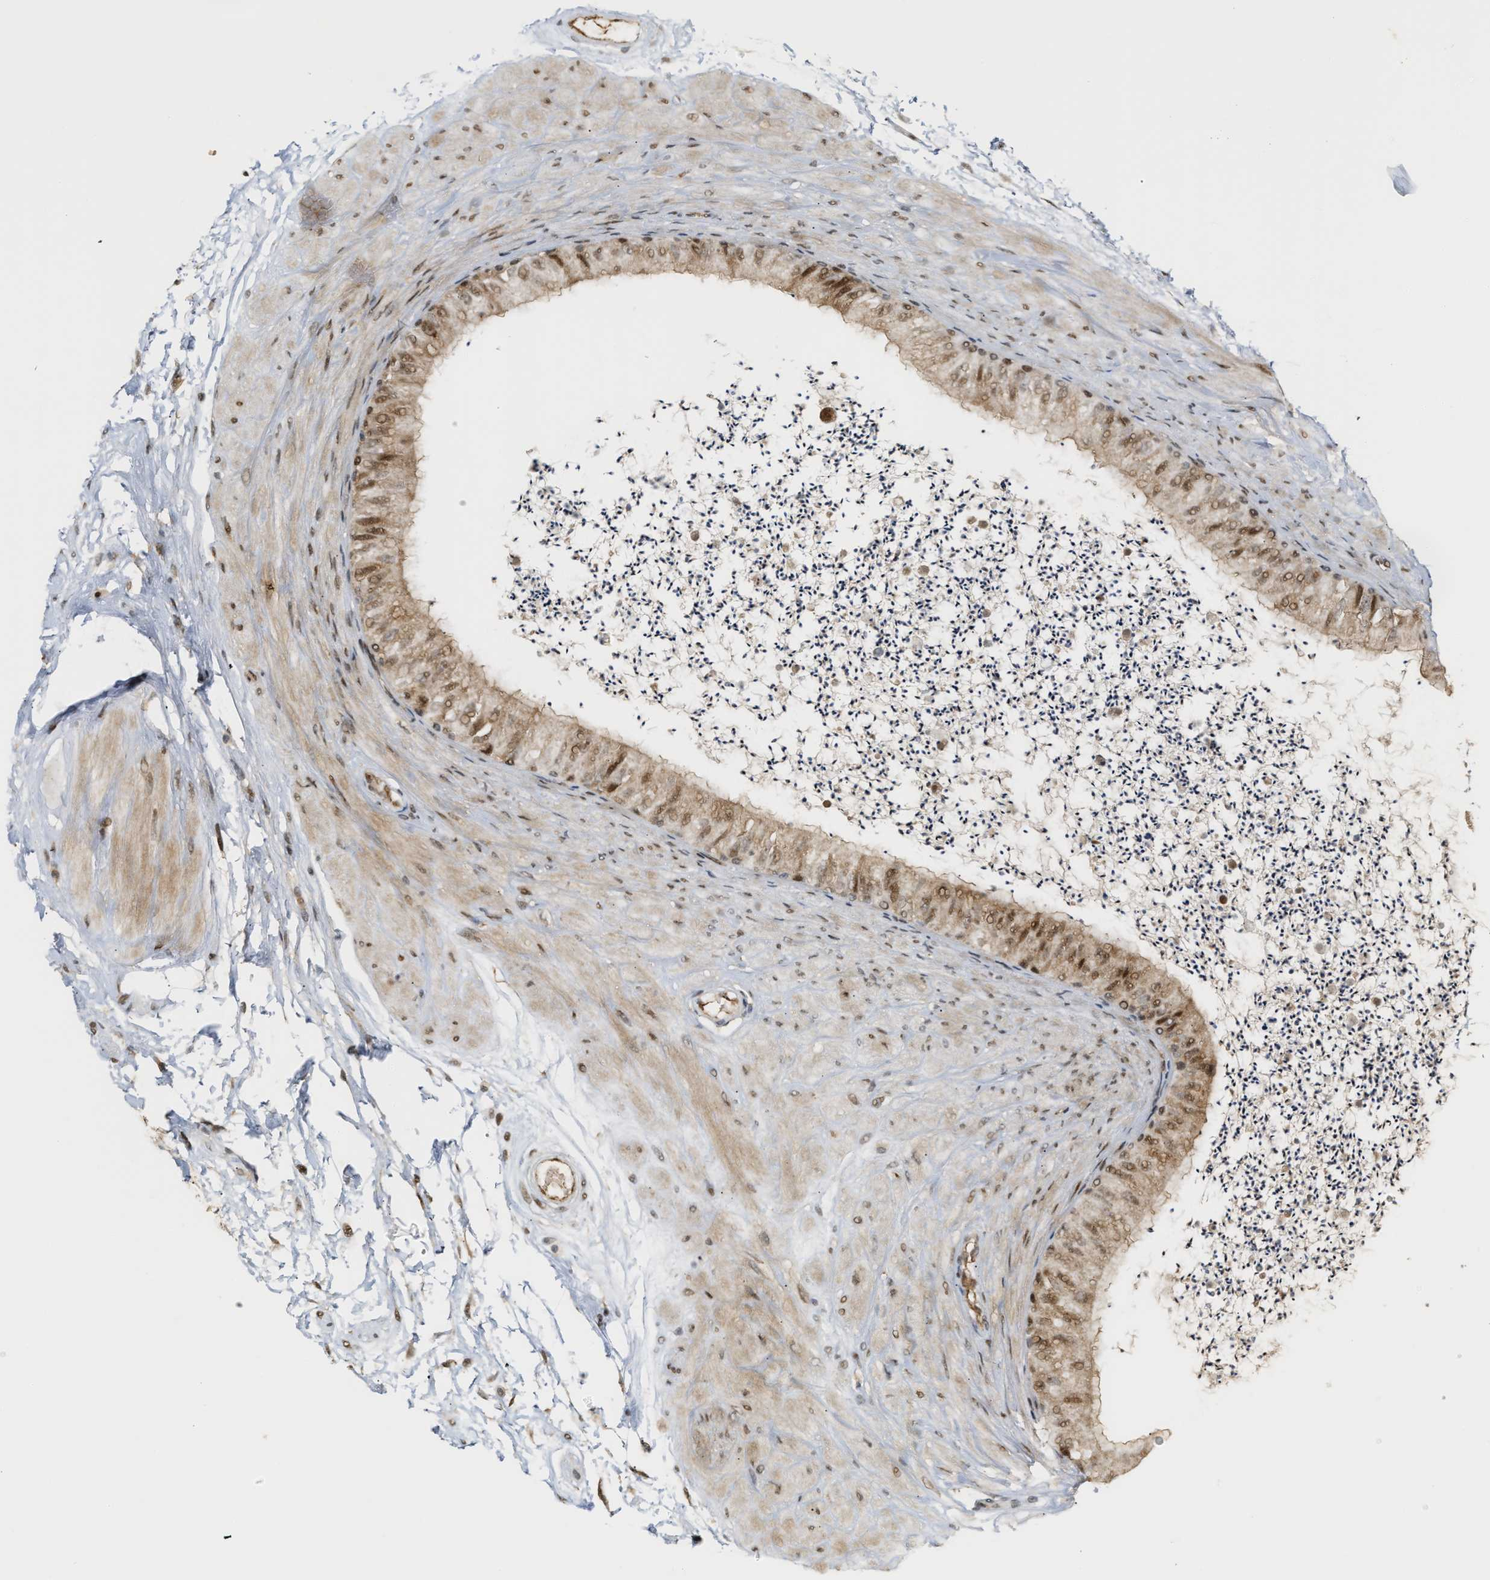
{"staining": {"intensity": "moderate", "quantity": ">75%", "location": "cytoplasmic/membranous,nuclear"}, "tissue": "epididymis", "cell_type": "Glandular cells", "image_type": "normal", "snomed": [{"axis": "morphology", "description": "Normal tissue, NOS"}, {"axis": "topography", "description": "Epididymis"}], "caption": "Brown immunohistochemical staining in benign epididymis displays moderate cytoplasmic/membranous,nuclear expression in approximately >75% of glandular cells.", "gene": "ZFAND5", "patient": {"sex": "male", "age": 56}}